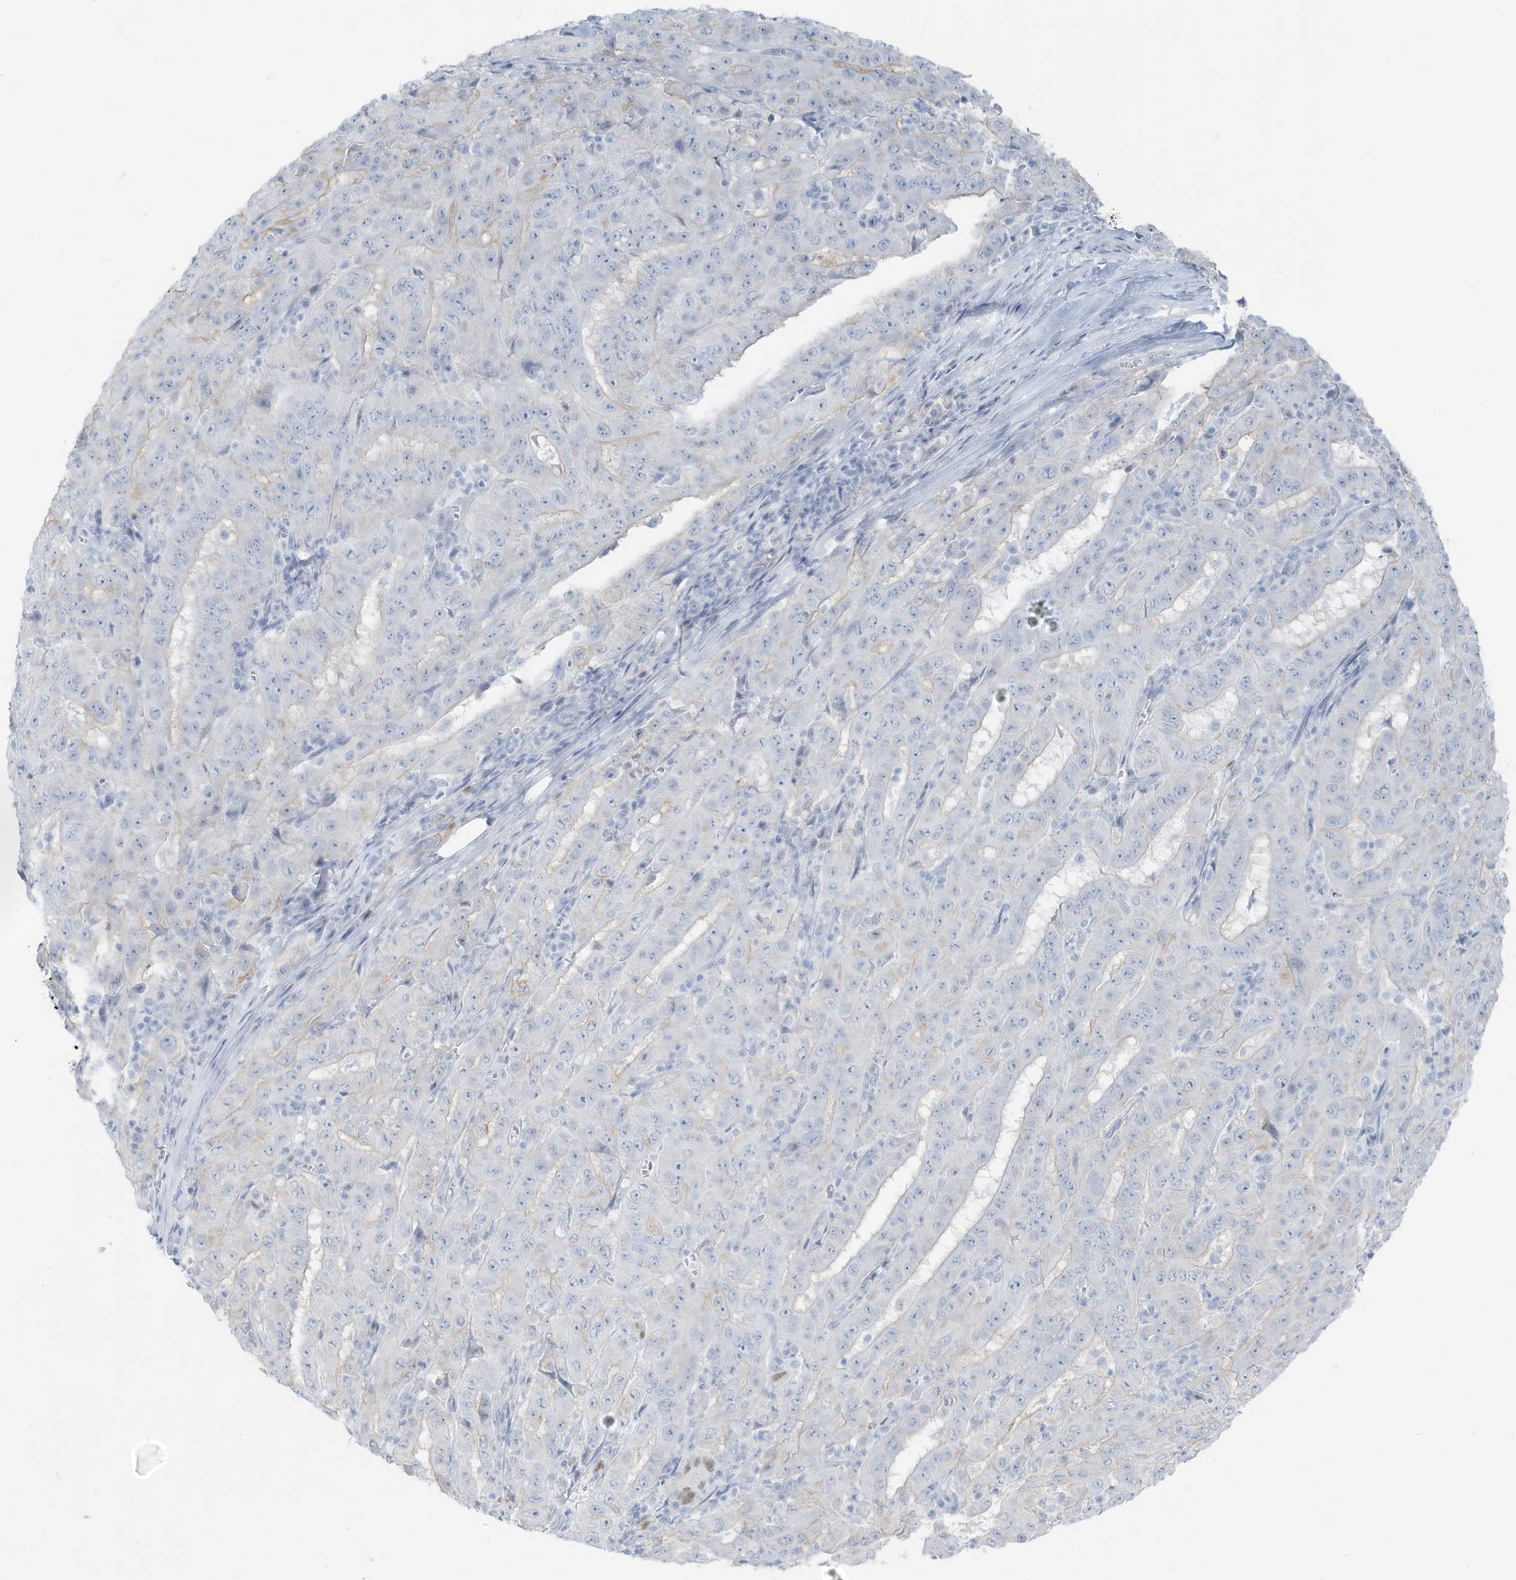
{"staining": {"intensity": "negative", "quantity": "none", "location": "none"}, "tissue": "pancreatic cancer", "cell_type": "Tumor cells", "image_type": "cancer", "snomed": [{"axis": "morphology", "description": "Adenocarcinoma, NOS"}, {"axis": "topography", "description": "Pancreas"}], "caption": "An IHC histopathology image of pancreatic cancer is shown. There is no staining in tumor cells of pancreatic cancer.", "gene": "ZFP64", "patient": {"sex": "male", "age": 63}}